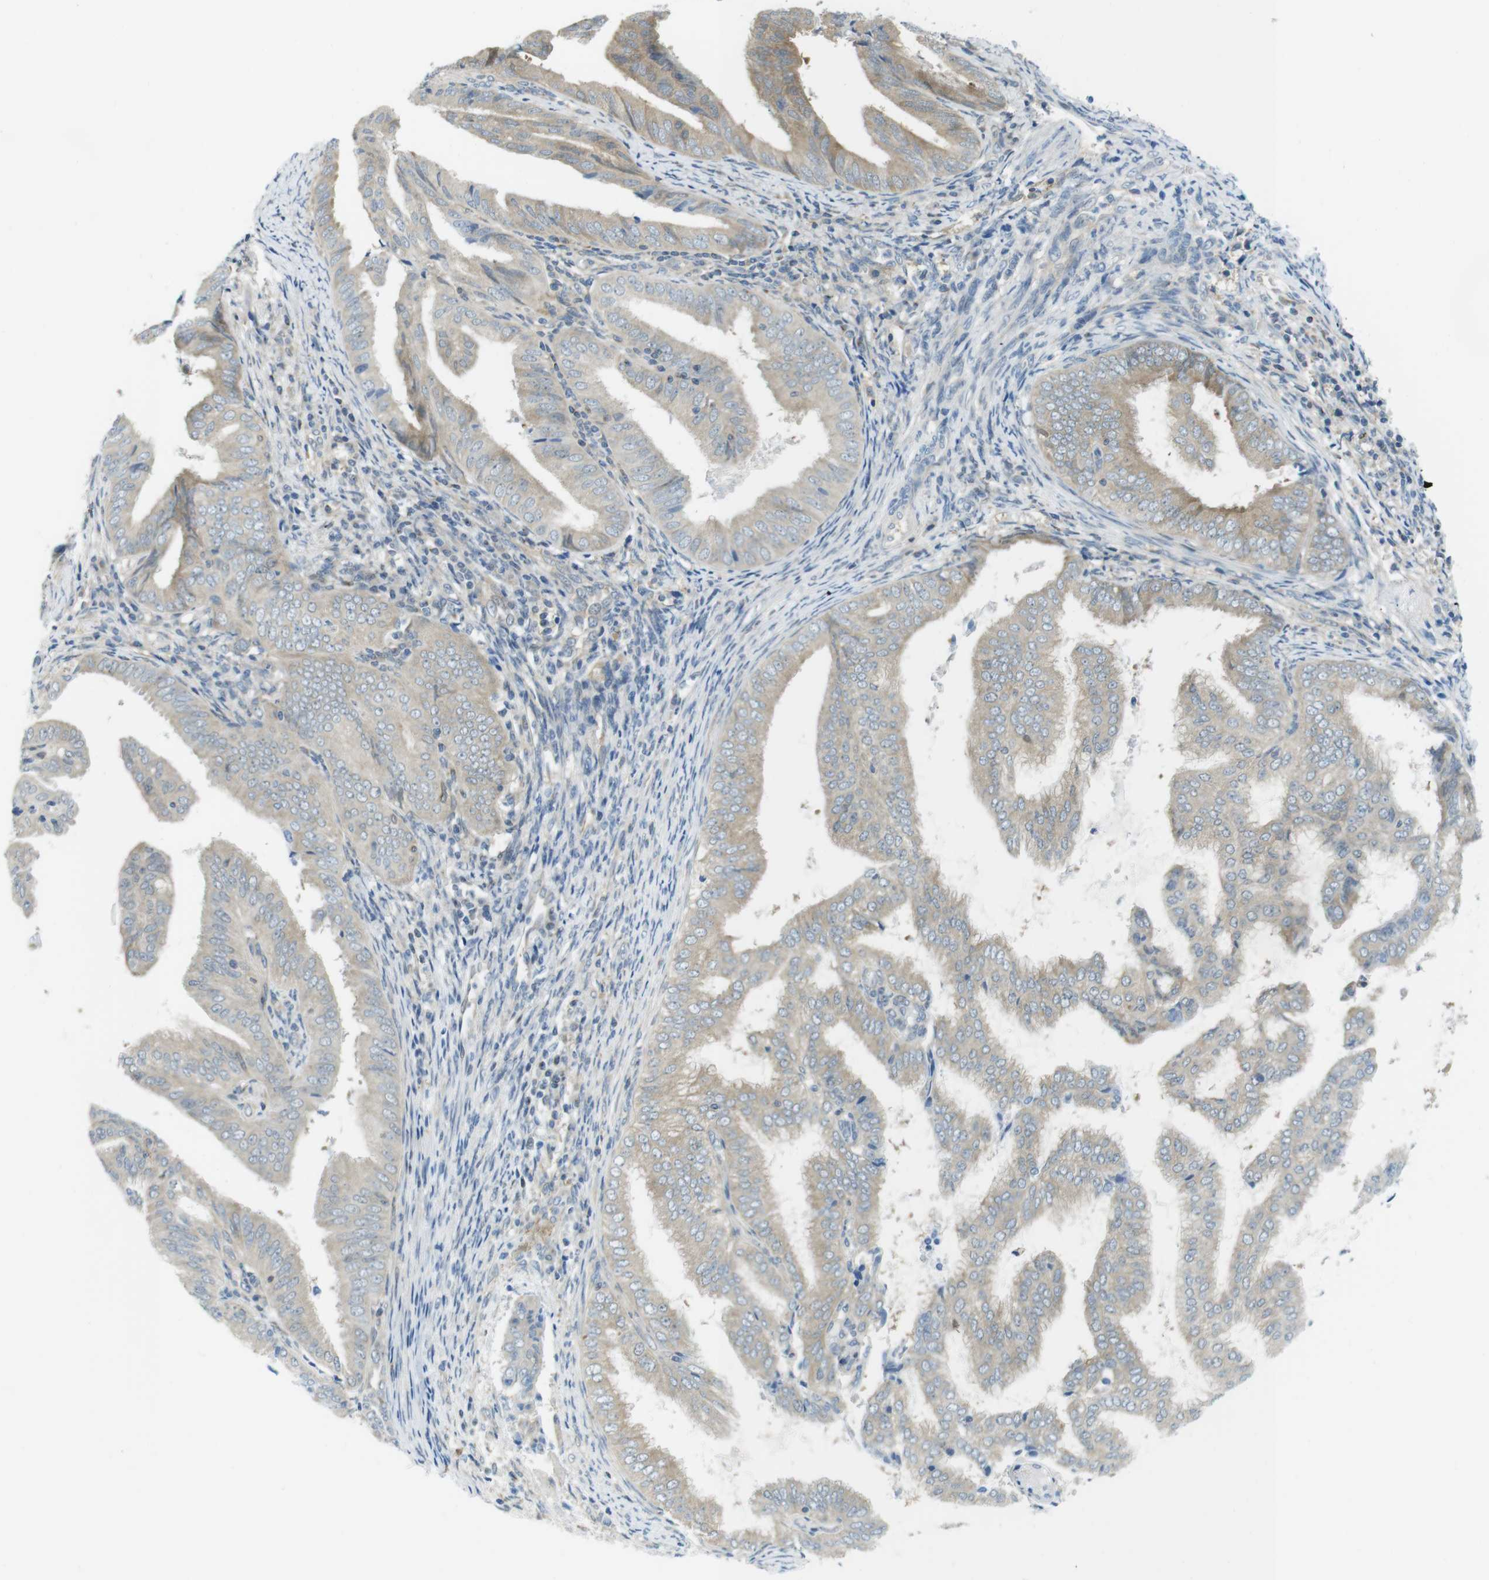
{"staining": {"intensity": "weak", "quantity": ">75%", "location": "cytoplasmic/membranous"}, "tissue": "endometrial cancer", "cell_type": "Tumor cells", "image_type": "cancer", "snomed": [{"axis": "morphology", "description": "Adenocarcinoma, NOS"}, {"axis": "topography", "description": "Endometrium"}], "caption": "The image displays a brown stain indicating the presence of a protein in the cytoplasmic/membranous of tumor cells in endometrial adenocarcinoma.", "gene": "CASP2", "patient": {"sex": "female", "age": 58}}